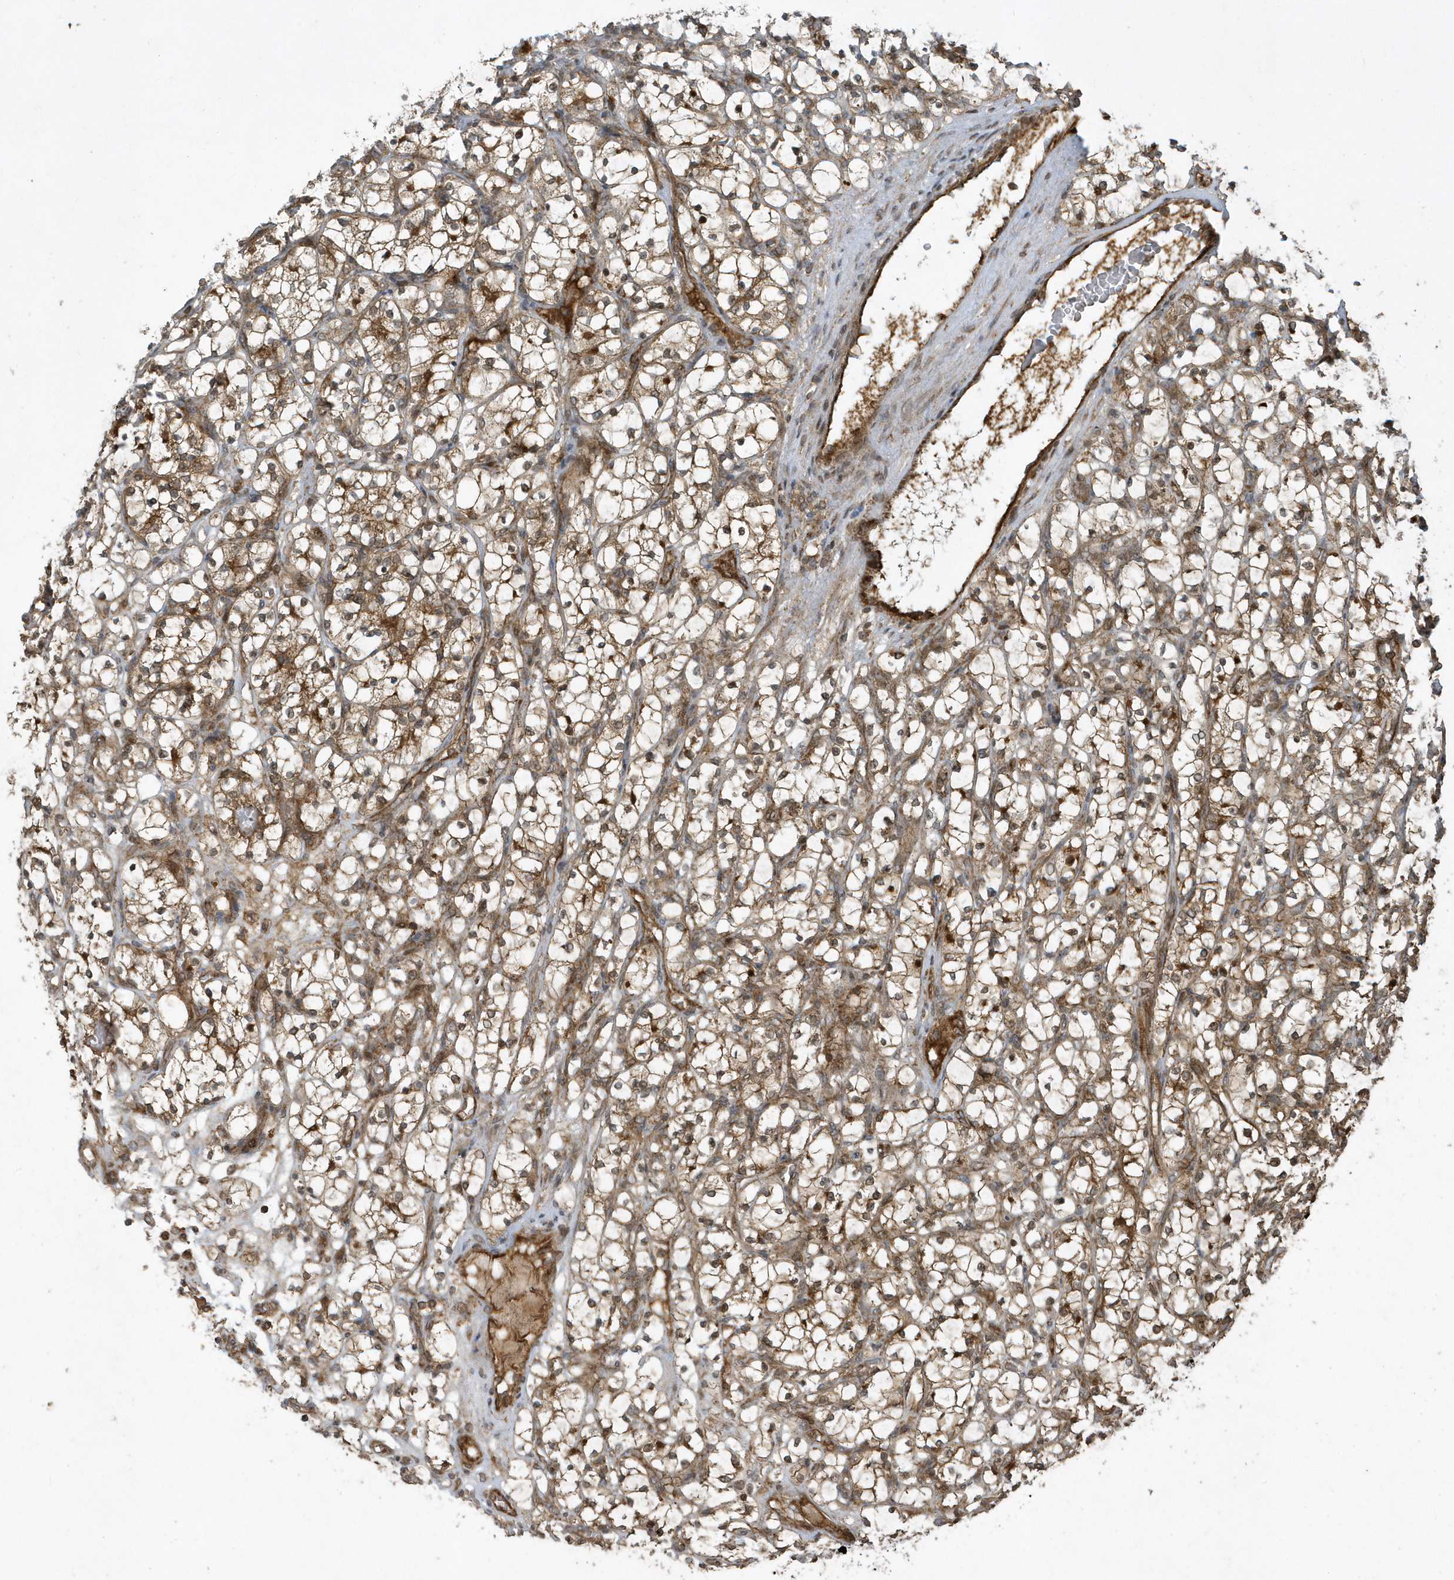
{"staining": {"intensity": "moderate", "quantity": ">75%", "location": "cytoplasmic/membranous"}, "tissue": "renal cancer", "cell_type": "Tumor cells", "image_type": "cancer", "snomed": [{"axis": "morphology", "description": "Adenocarcinoma, NOS"}, {"axis": "topography", "description": "Kidney"}], "caption": "High-magnification brightfield microscopy of renal cancer (adenocarcinoma) stained with DAB (brown) and counterstained with hematoxylin (blue). tumor cells exhibit moderate cytoplasmic/membranous staining is seen in approximately>75% of cells.", "gene": "STAMBP", "patient": {"sex": "female", "age": 69}}